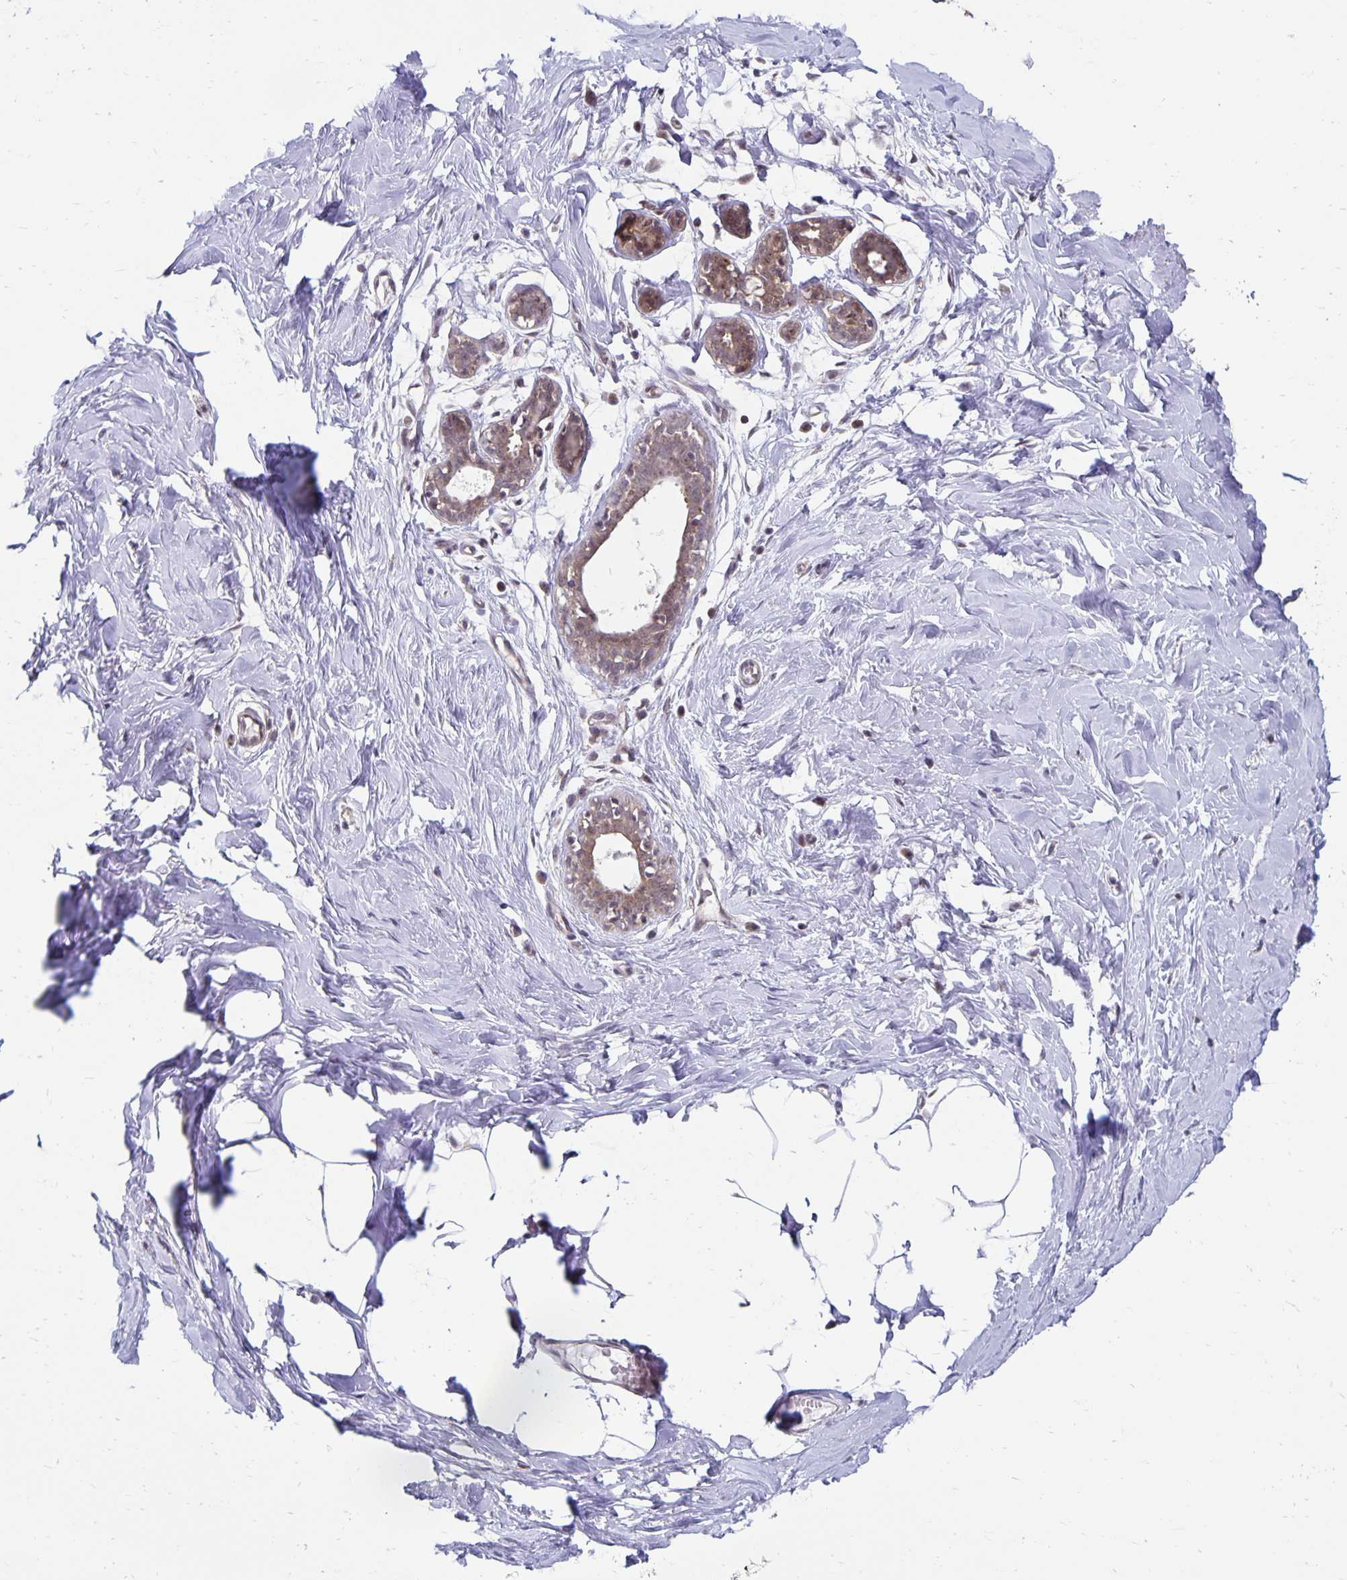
{"staining": {"intensity": "negative", "quantity": "none", "location": "none"}, "tissue": "breast", "cell_type": "Adipocytes", "image_type": "normal", "snomed": [{"axis": "morphology", "description": "Normal tissue, NOS"}, {"axis": "topography", "description": "Breast"}], "caption": "High power microscopy photomicrograph of an IHC micrograph of normal breast, revealing no significant expression in adipocytes.", "gene": "EXOC6B", "patient": {"sex": "female", "age": 27}}